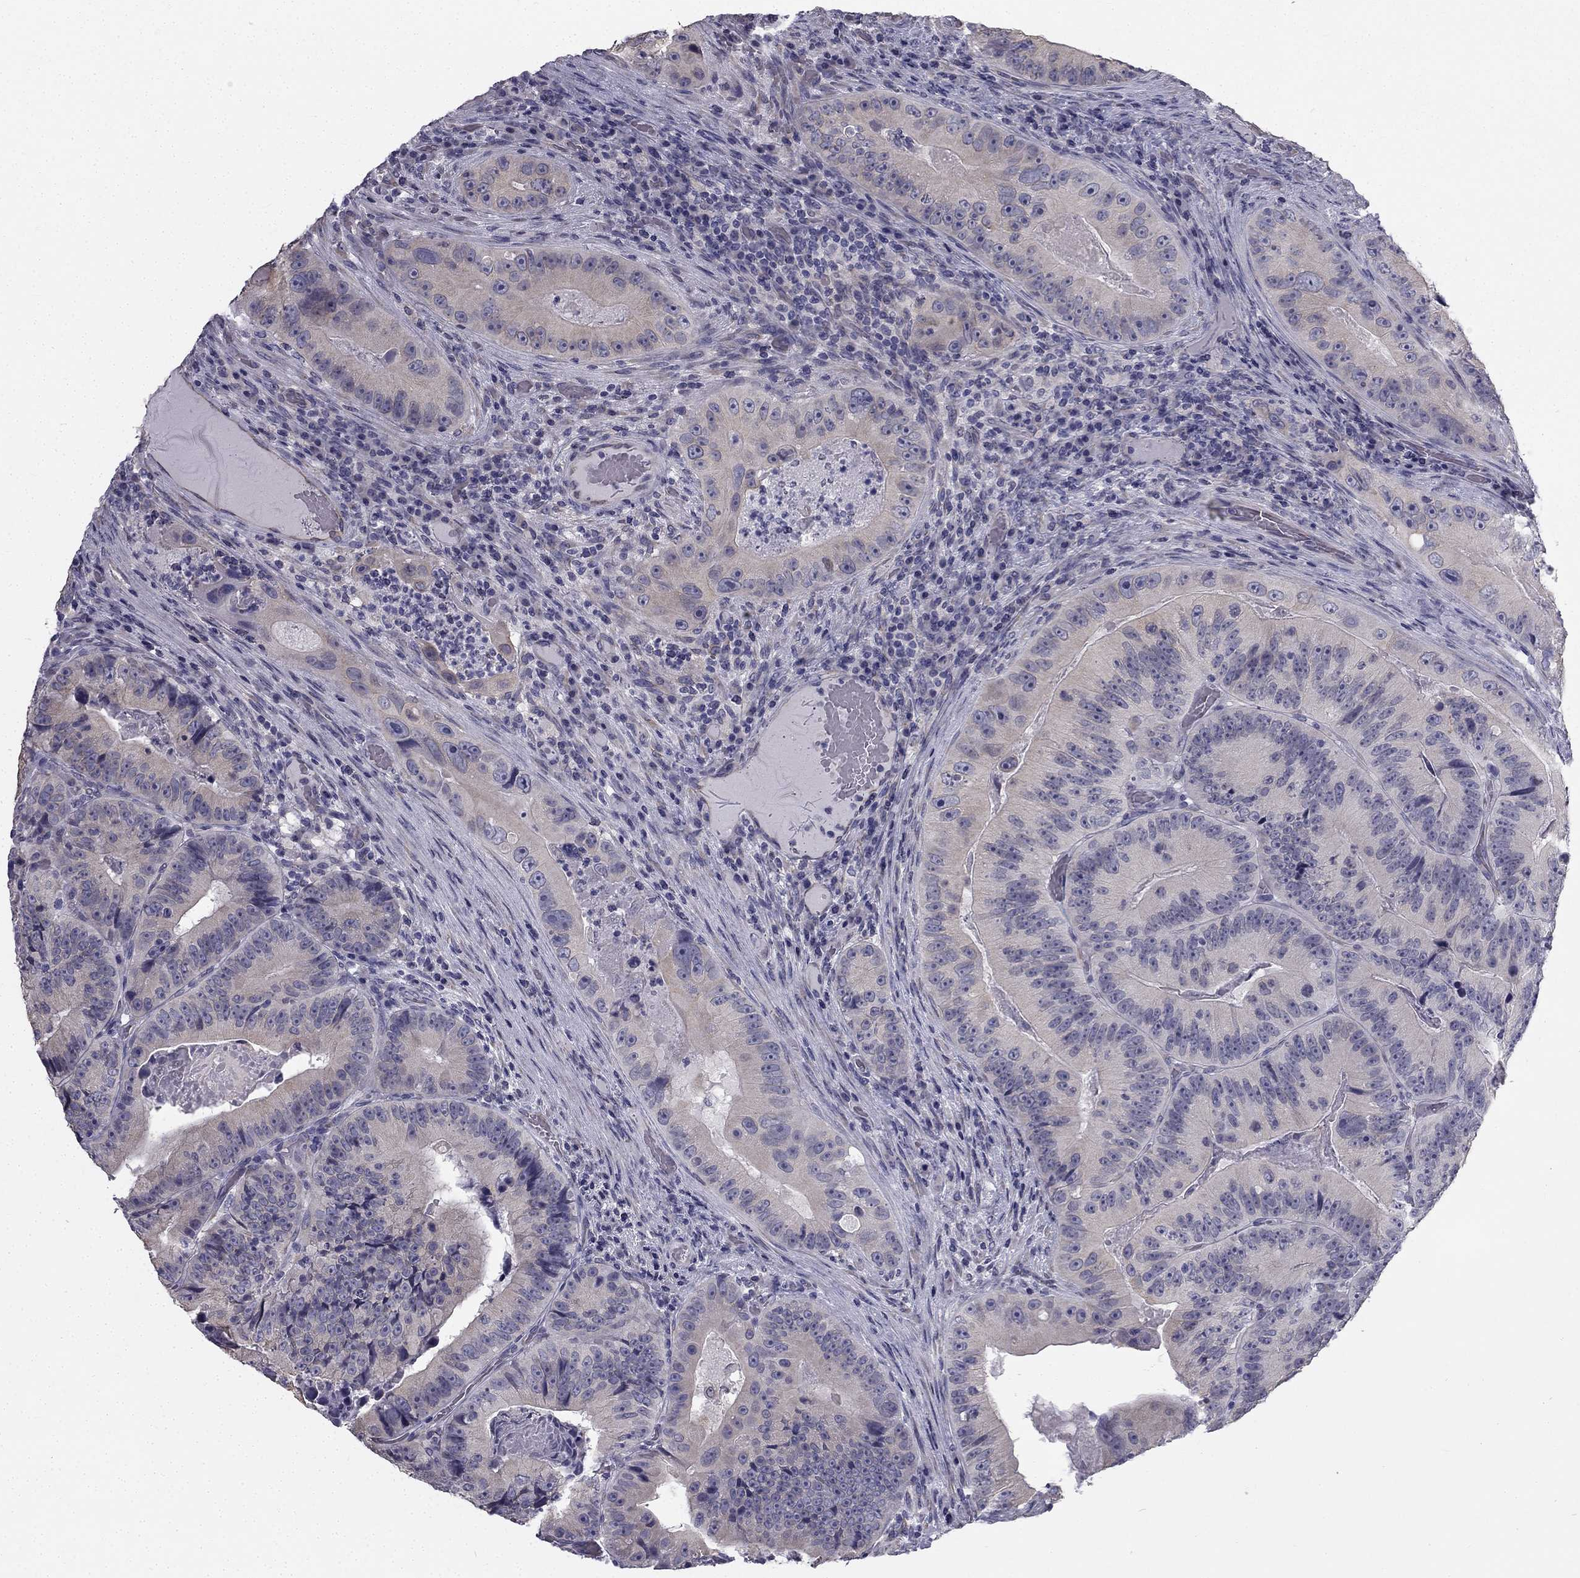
{"staining": {"intensity": "negative", "quantity": "none", "location": "none"}, "tissue": "colorectal cancer", "cell_type": "Tumor cells", "image_type": "cancer", "snomed": [{"axis": "morphology", "description": "Adenocarcinoma, NOS"}, {"axis": "topography", "description": "Colon"}], "caption": "The immunohistochemistry (IHC) image has no significant positivity in tumor cells of colorectal adenocarcinoma tissue. The staining is performed using DAB brown chromogen with nuclei counter-stained in using hematoxylin.", "gene": "CCDC40", "patient": {"sex": "female", "age": 86}}